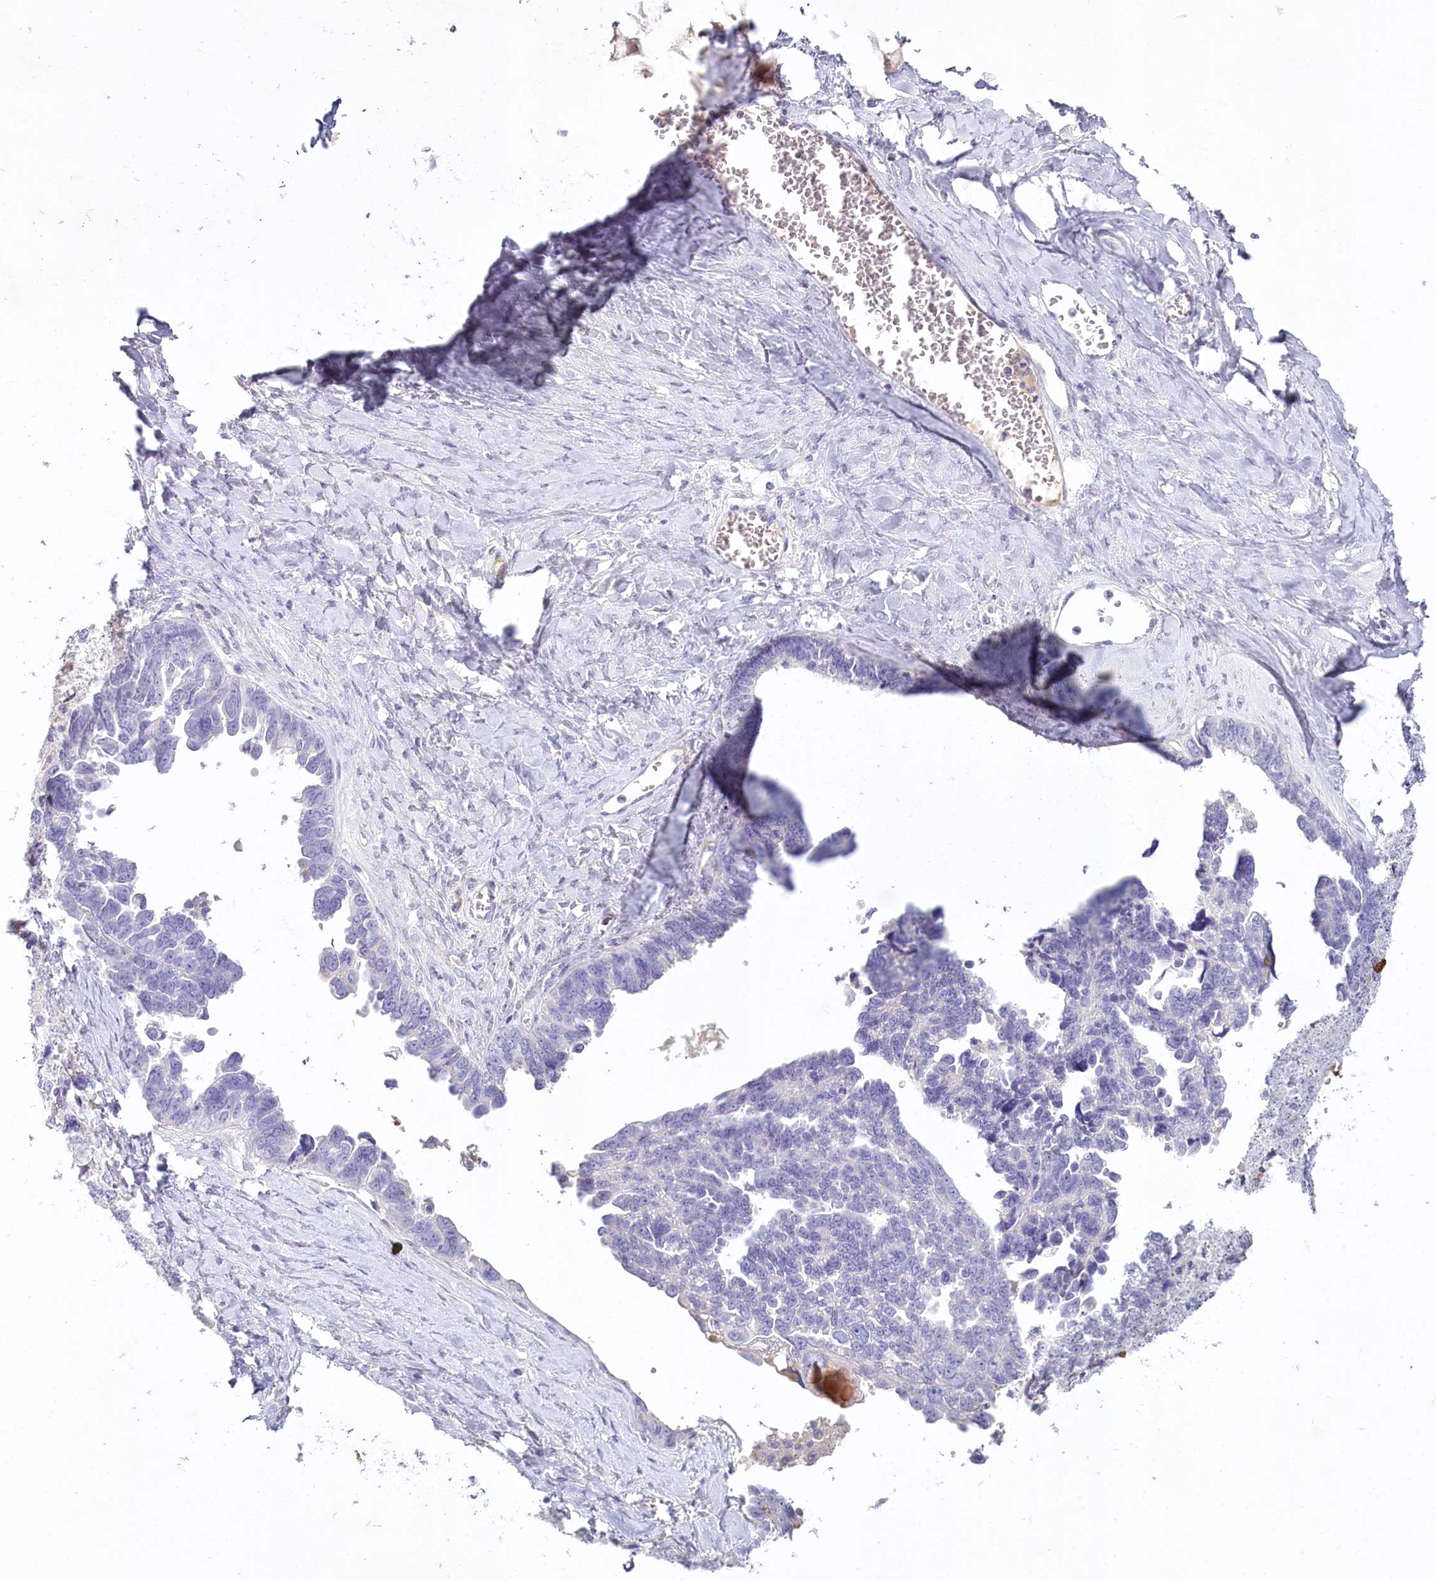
{"staining": {"intensity": "negative", "quantity": "none", "location": "none"}, "tissue": "ovarian cancer", "cell_type": "Tumor cells", "image_type": "cancer", "snomed": [{"axis": "morphology", "description": "Cystadenocarcinoma, serous, NOS"}, {"axis": "topography", "description": "Ovary"}], "caption": "This image is of ovarian cancer stained with immunohistochemistry to label a protein in brown with the nuclei are counter-stained blue. There is no staining in tumor cells. Brightfield microscopy of IHC stained with DAB (3,3'-diaminobenzidine) (brown) and hematoxylin (blue), captured at high magnification.", "gene": "HPD", "patient": {"sex": "female", "age": 79}}